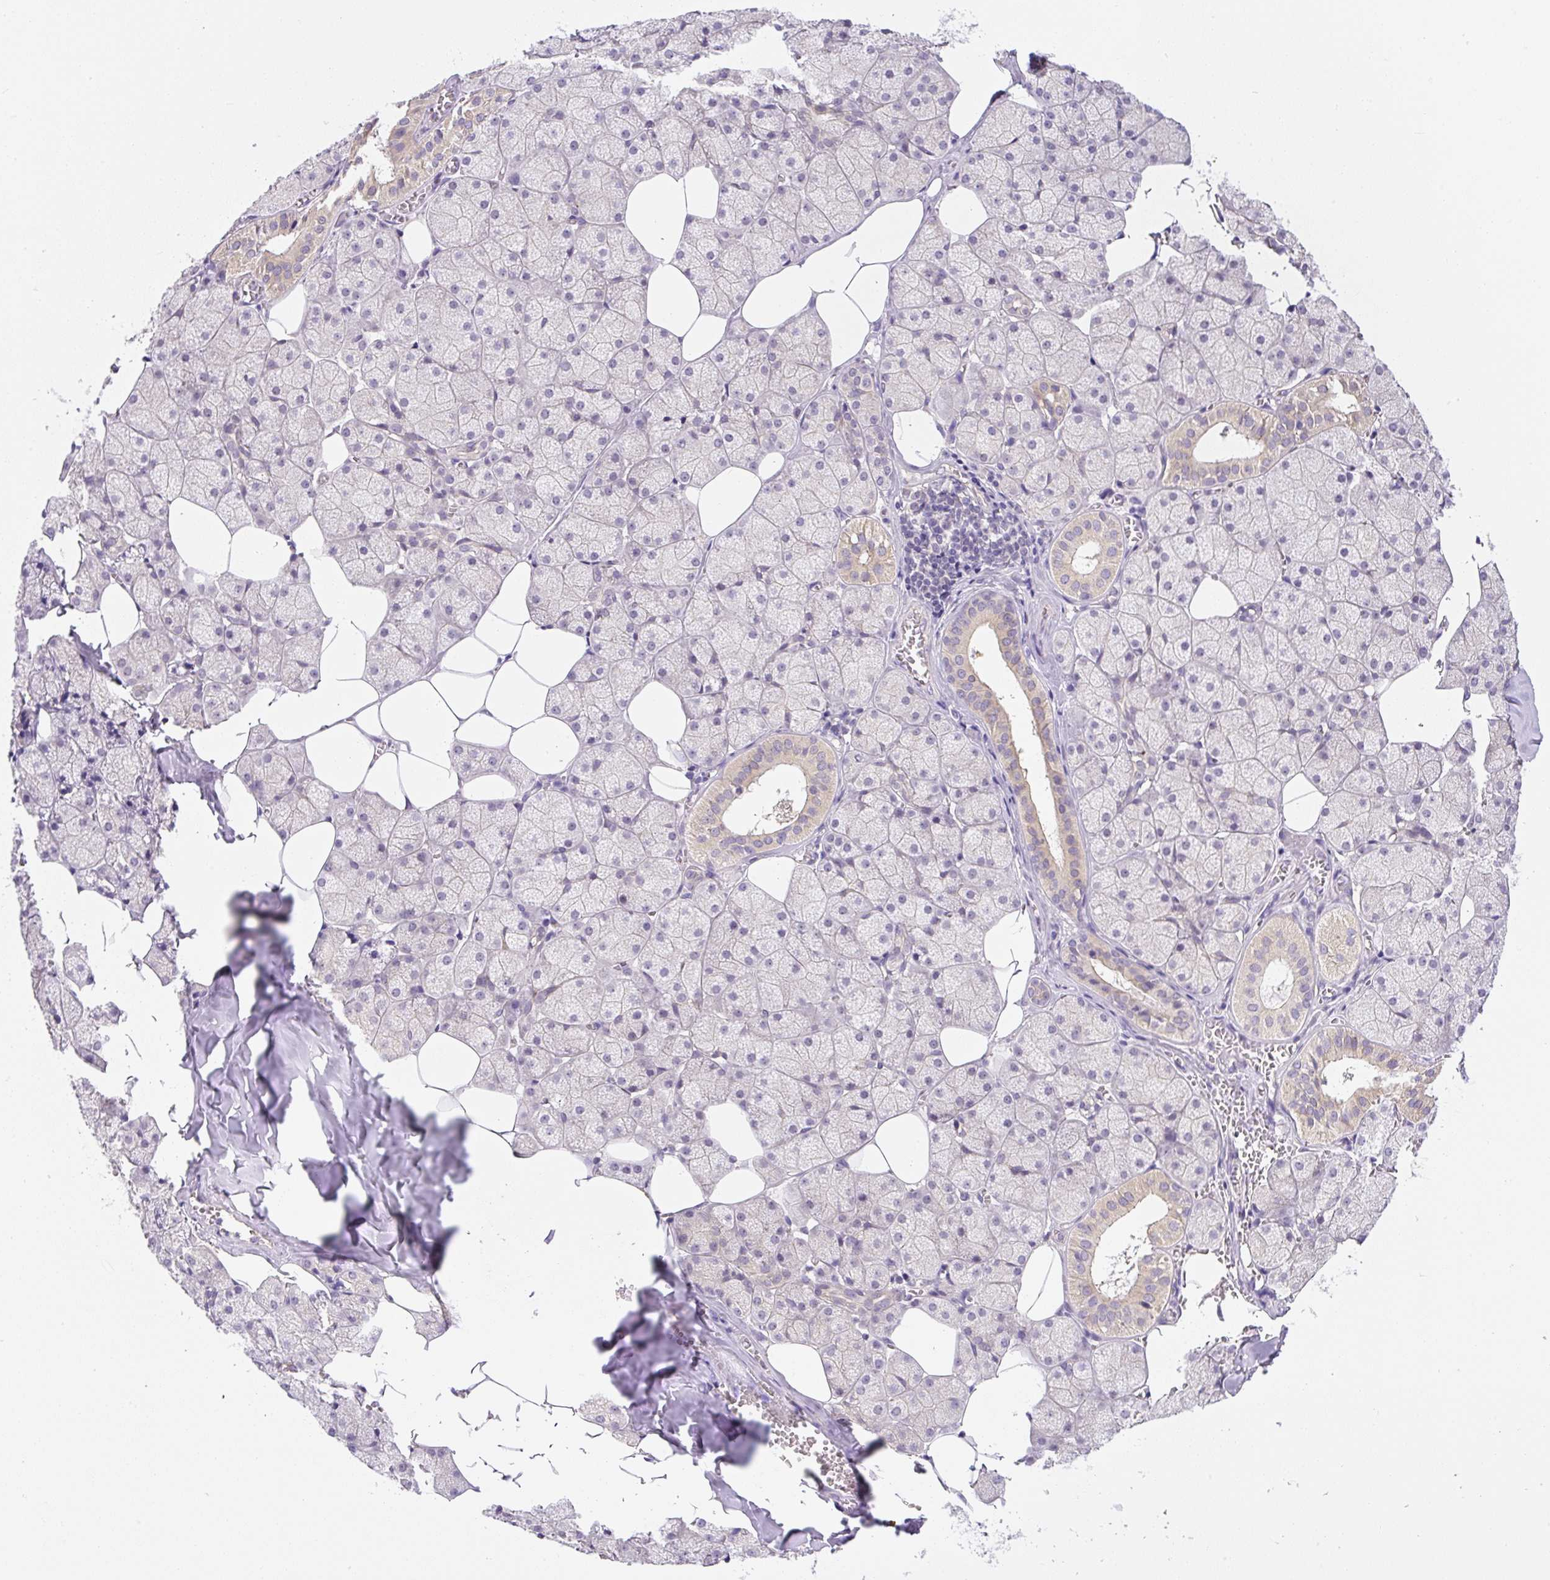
{"staining": {"intensity": "weak", "quantity": "25%-75%", "location": "cytoplasmic/membranous"}, "tissue": "salivary gland", "cell_type": "Glandular cells", "image_type": "normal", "snomed": [{"axis": "morphology", "description": "Normal tissue, NOS"}, {"axis": "topography", "description": "Salivary gland"}, {"axis": "topography", "description": "Peripheral nerve tissue"}], "caption": "Salivary gland was stained to show a protein in brown. There is low levels of weak cytoplasmic/membranous expression in about 25%-75% of glandular cells.", "gene": "PLA2G4A", "patient": {"sex": "male", "age": 38}}